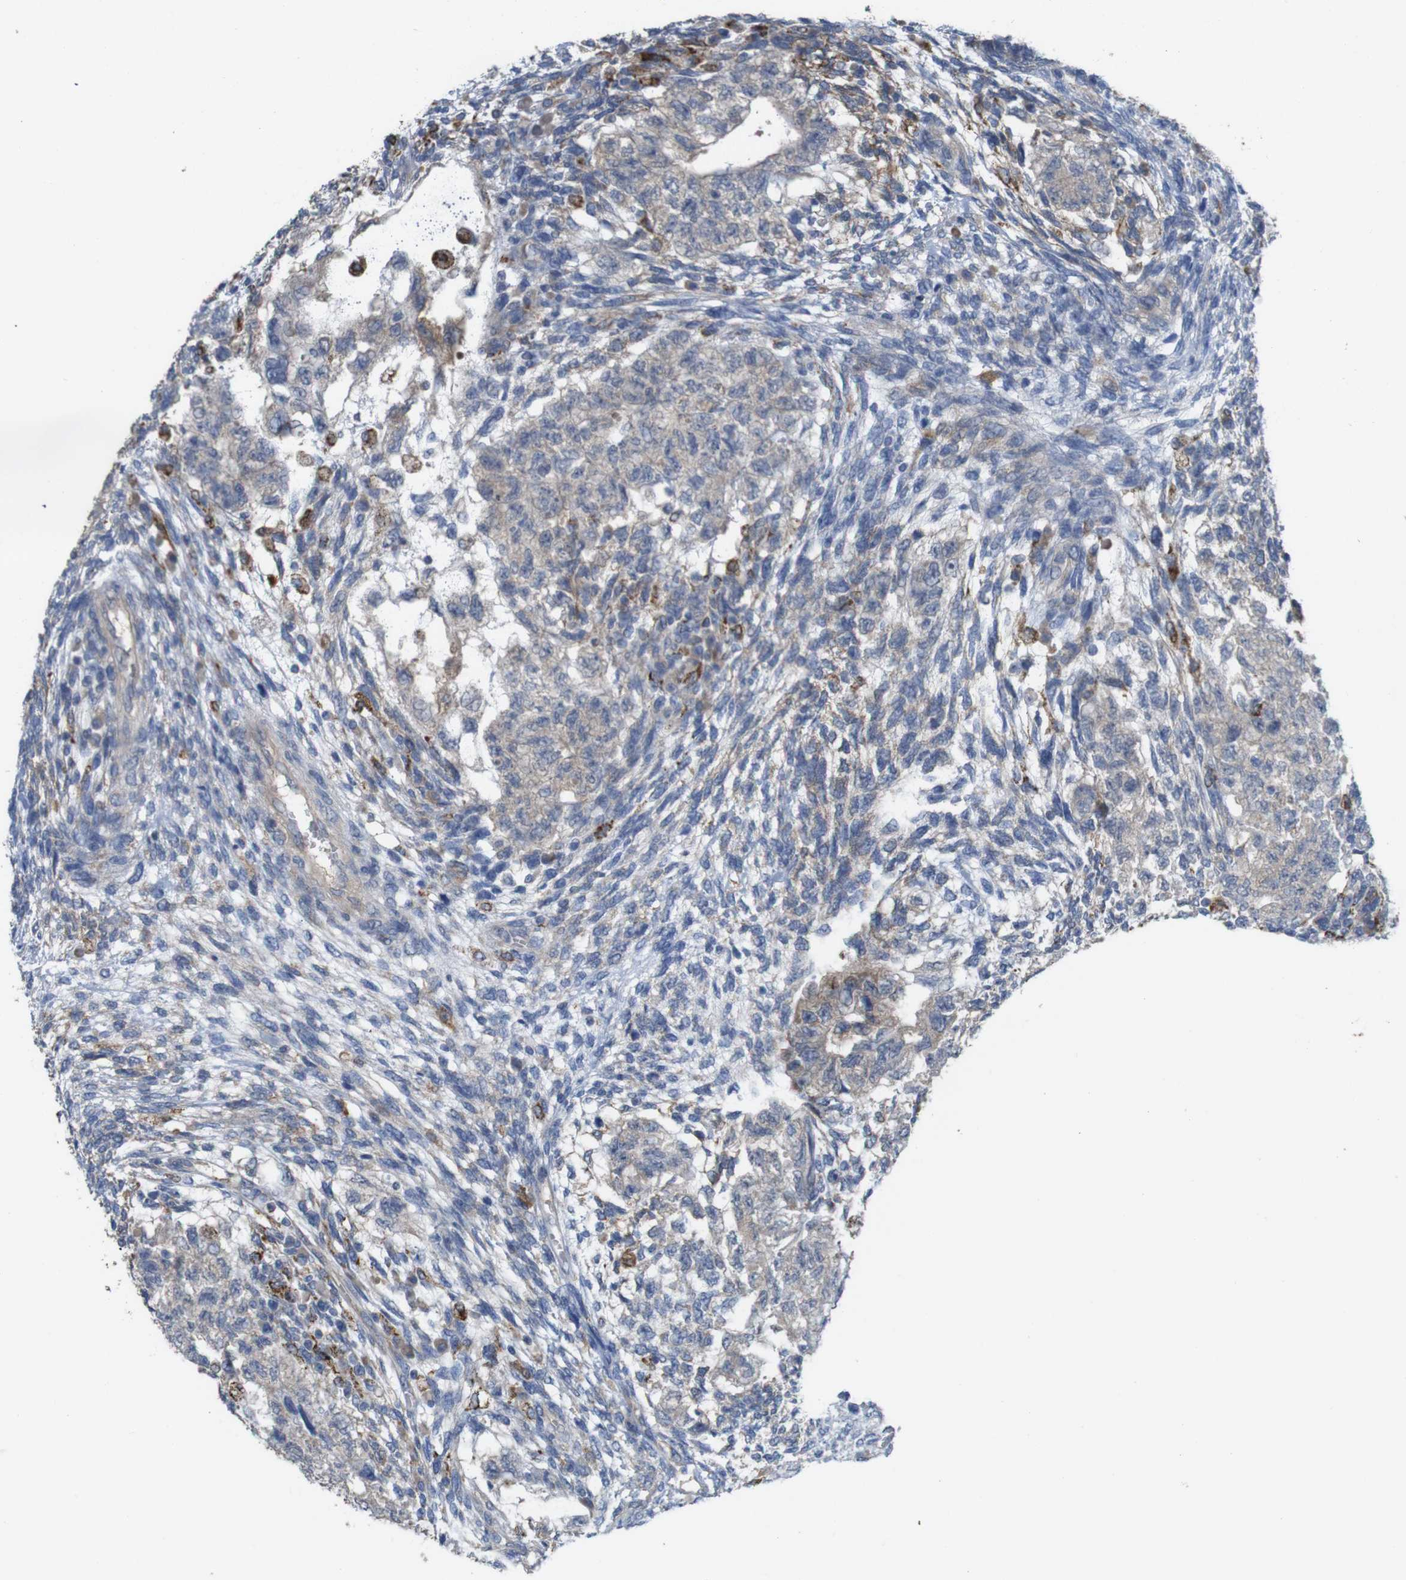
{"staining": {"intensity": "weak", "quantity": ">75%", "location": "cytoplasmic/membranous"}, "tissue": "testis cancer", "cell_type": "Tumor cells", "image_type": "cancer", "snomed": [{"axis": "morphology", "description": "Normal tissue, NOS"}, {"axis": "morphology", "description": "Carcinoma, Embryonal, NOS"}, {"axis": "topography", "description": "Testis"}], "caption": "This is an image of IHC staining of testis cancer (embryonal carcinoma), which shows weak positivity in the cytoplasmic/membranous of tumor cells.", "gene": "PTPRR", "patient": {"sex": "male", "age": 36}}